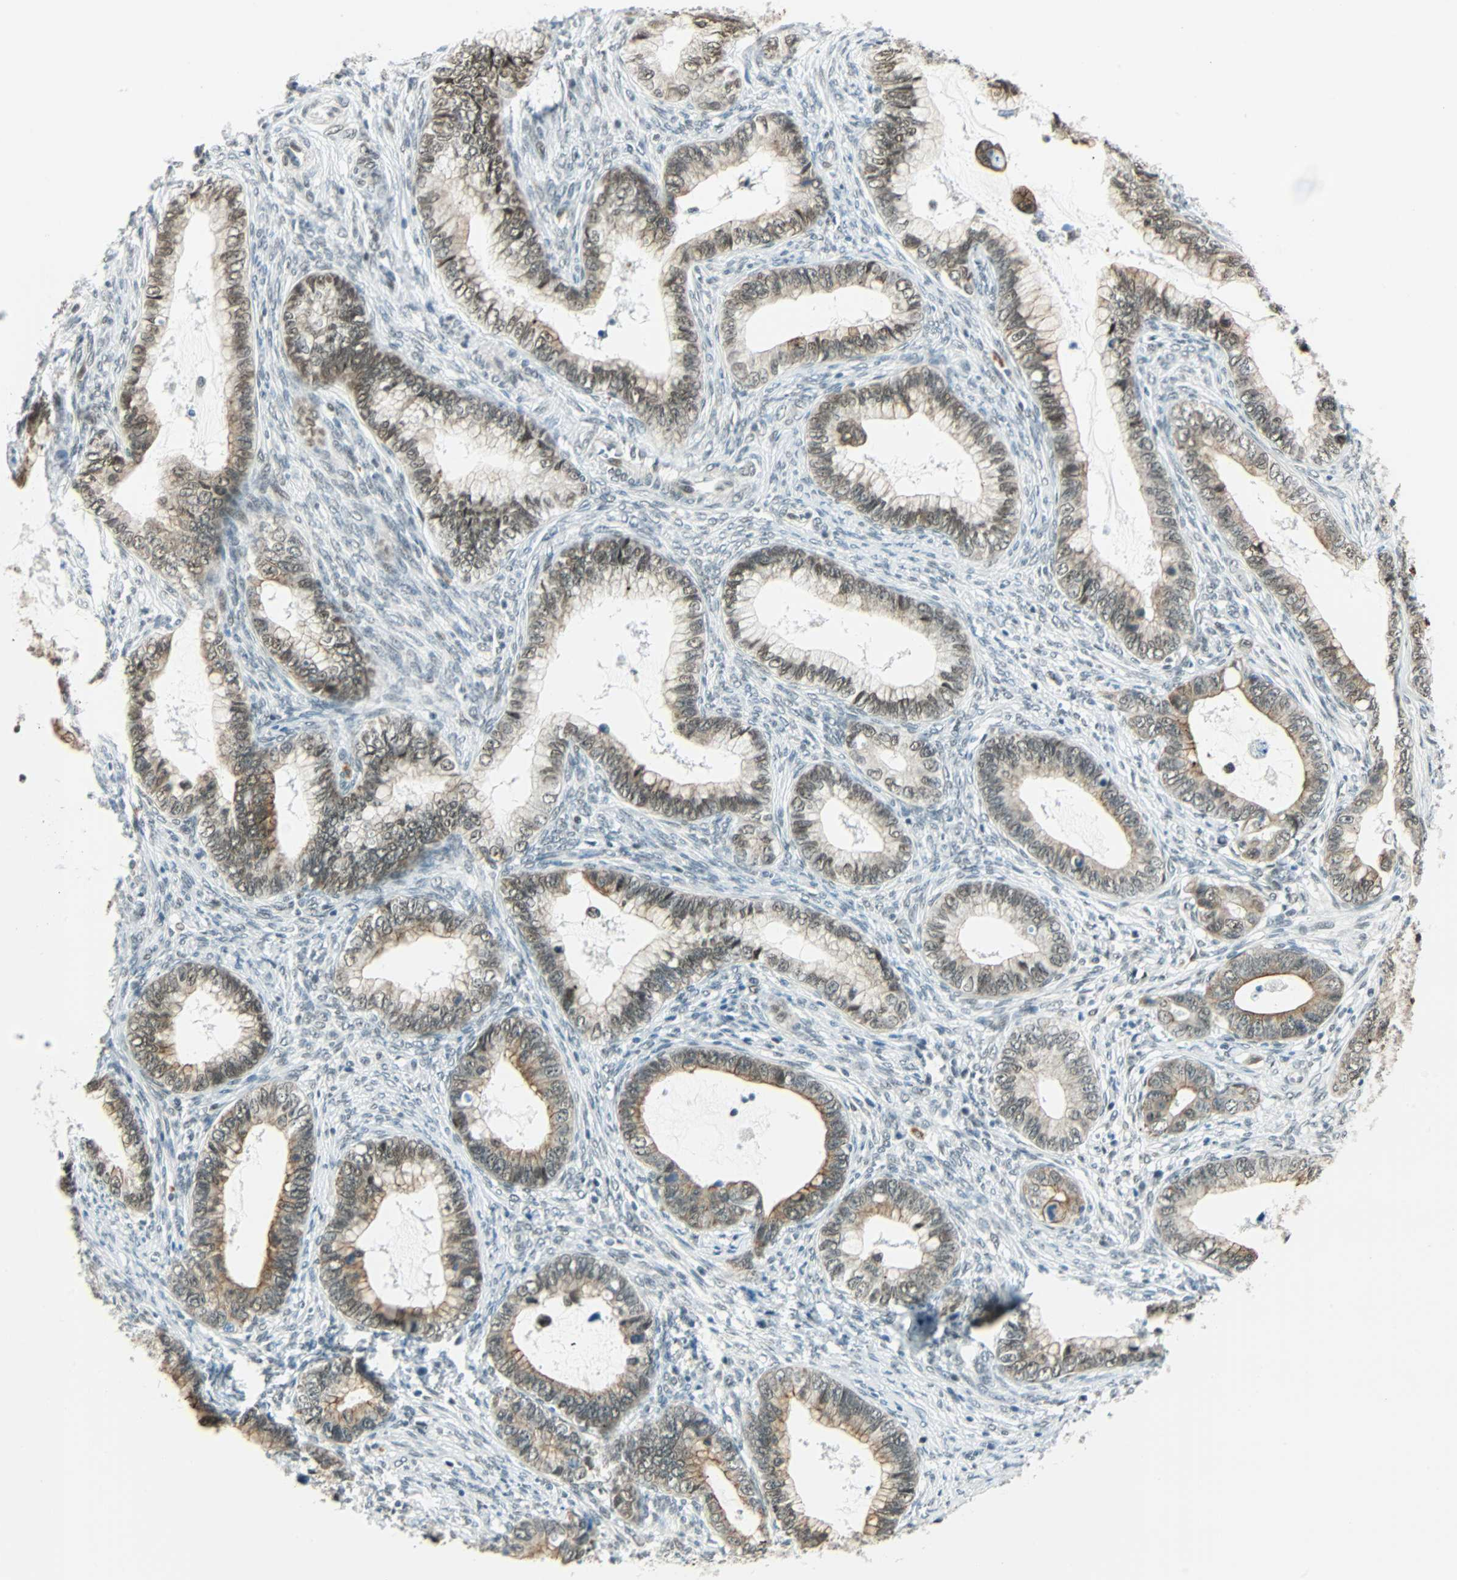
{"staining": {"intensity": "moderate", "quantity": ">75%", "location": "cytoplasmic/membranous,nuclear"}, "tissue": "cervical cancer", "cell_type": "Tumor cells", "image_type": "cancer", "snomed": [{"axis": "morphology", "description": "Adenocarcinoma, NOS"}, {"axis": "topography", "description": "Cervix"}], "caption": "Approximately >75% of tumor cells in cervical cancer display moderate cytoplasmic/membranous and nuclear protein staining as visualized by brown immunohistochemical staining.", "gene": "NELFE", "patient": {"sex": "female", "age": 44}}